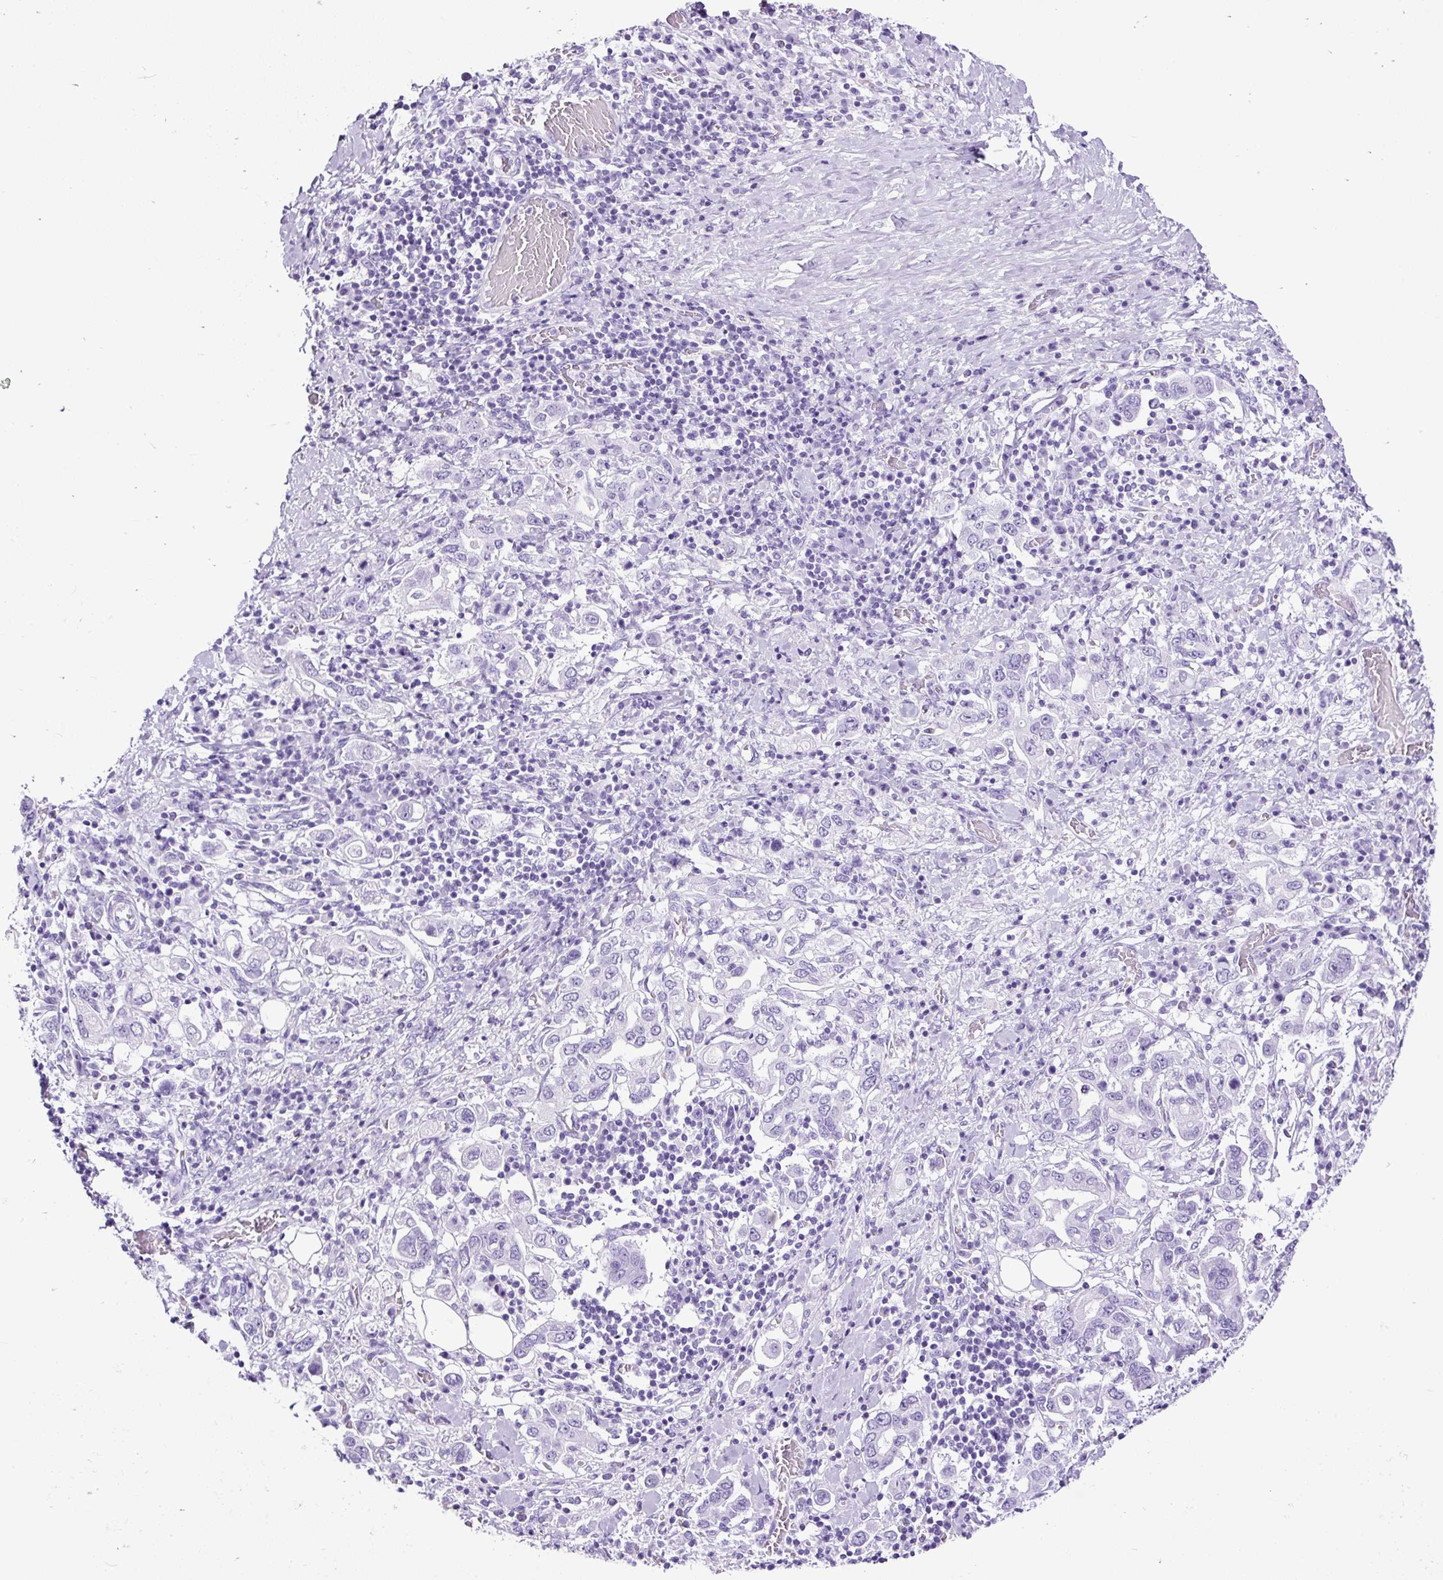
{"staining": {"intensity": "negative", "quantity": "none", "location": "none"}, "tissue": "stomach cancer", "cell_type": "Tumor cells", "image_type": "cancer", "snomed": [{"axis": "morphology", "description": "Adenocarcinoma, NOS"}, {"axis": "topography", "description": "Stomach, upper"}, {"axis": "topography", "description": "Stomach"}], "caption": "Protein analysis of stomach adenocarcinoma displays no significant positivity in tumor cells. (DAB (3,3'-diaminobenzidine) immunohistochemistry (IHC), high magnification).", "gene": "CEL", "patient": {"sex": "male", "age": 62}}